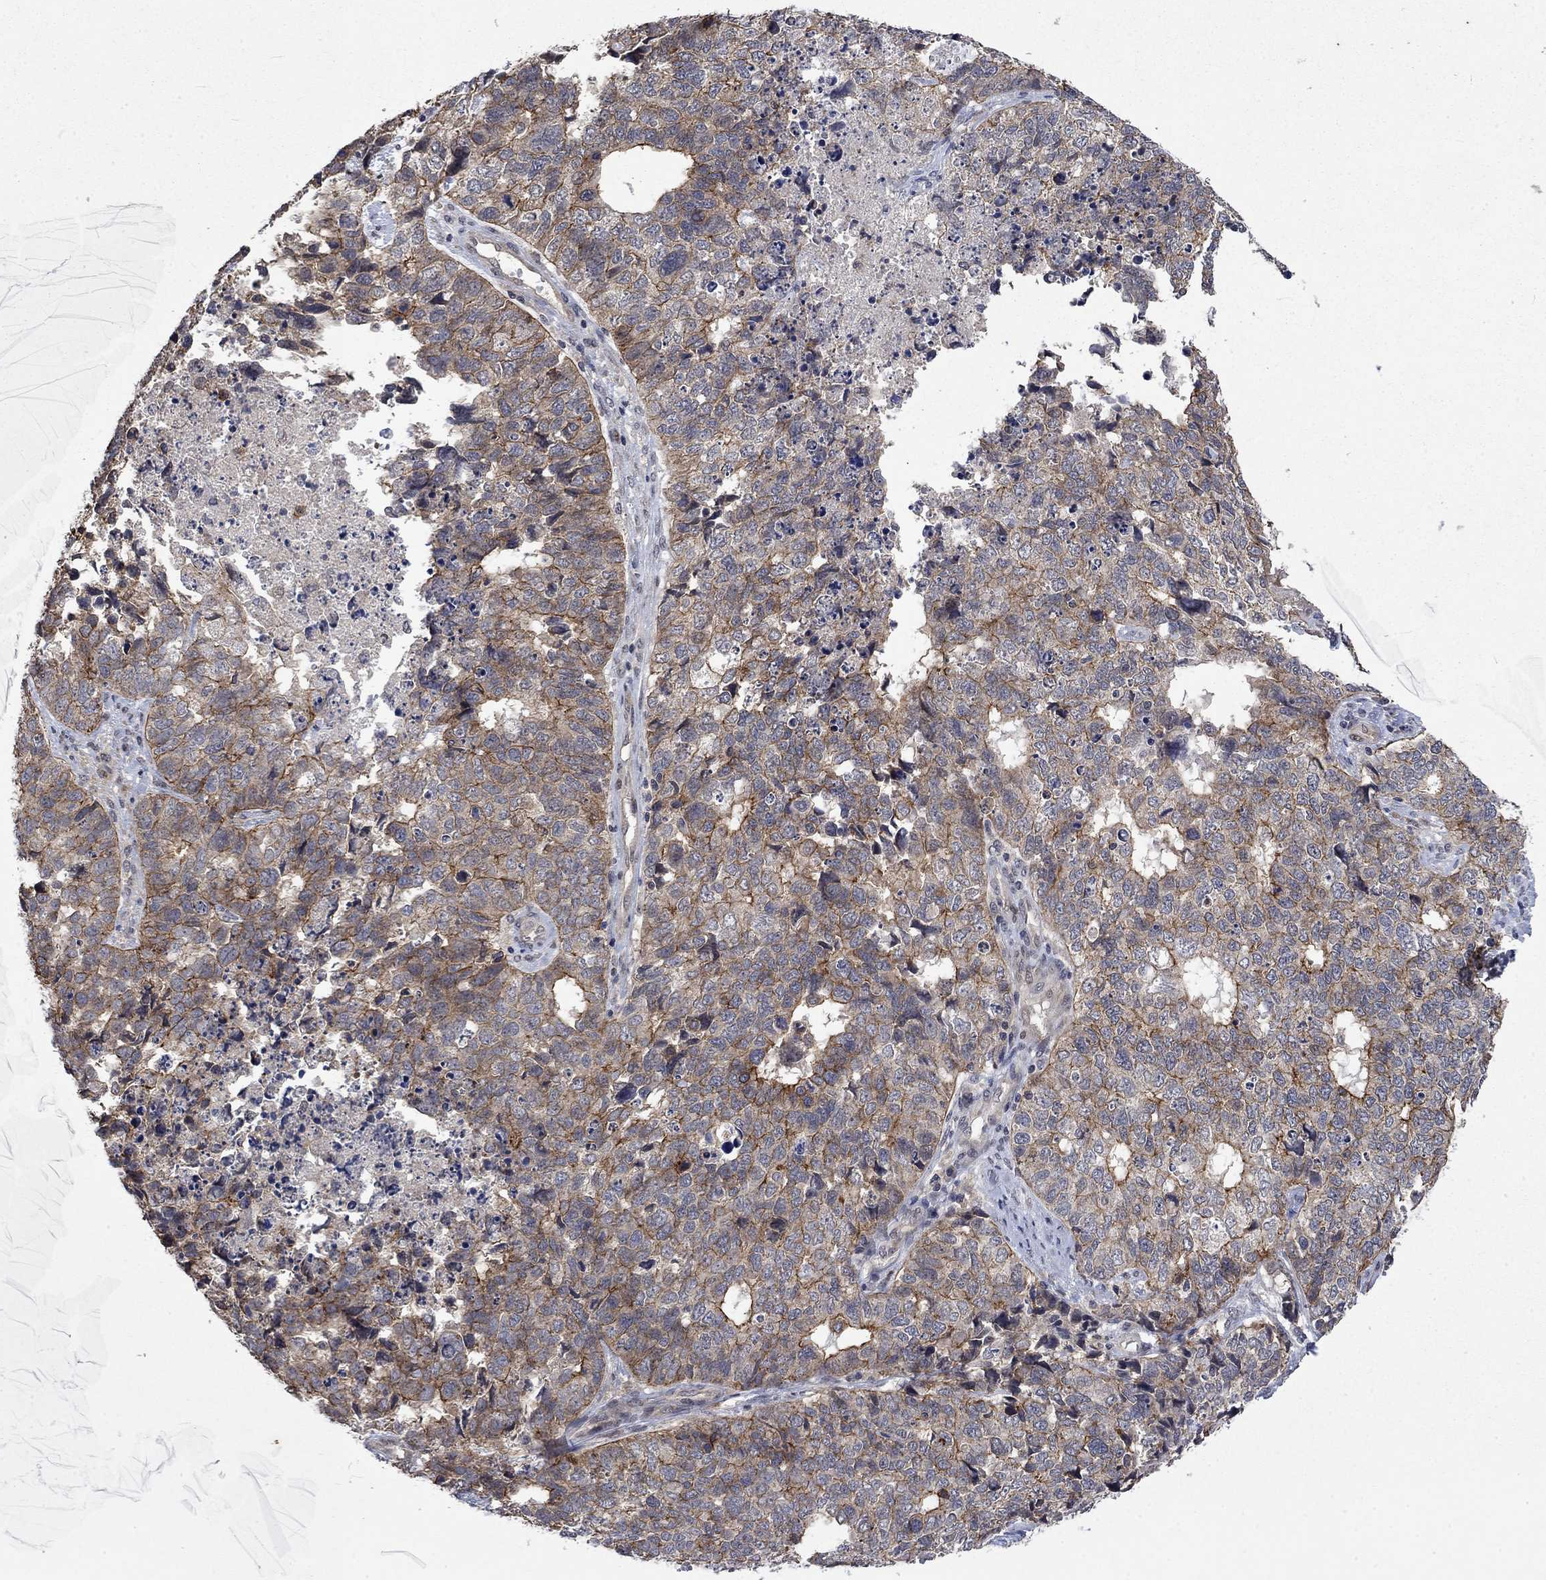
{"staining": {"intensity": "moderate", "quantity": "25%-75%", "location": "cytoplasmic/membranous"}, "tissue": "cervical cancer", "cell_type": "Tumor cells", "image_type": "cancer", "snomed": [{"axis": "morphology", "description": "Squamous cell carcinoma, NOS"}, {"axis": "topography", "description": "Cervix"}], "caption": "Human cervical squamous cell carcinoma stained for a protein (brown) demonstrates moderate cytoplasmic/membranous positive positivity in approximately 25%-75% of tumor cells.", "gene": "PPP1R9A", "patient": {"sex": "female", "age": 63}}